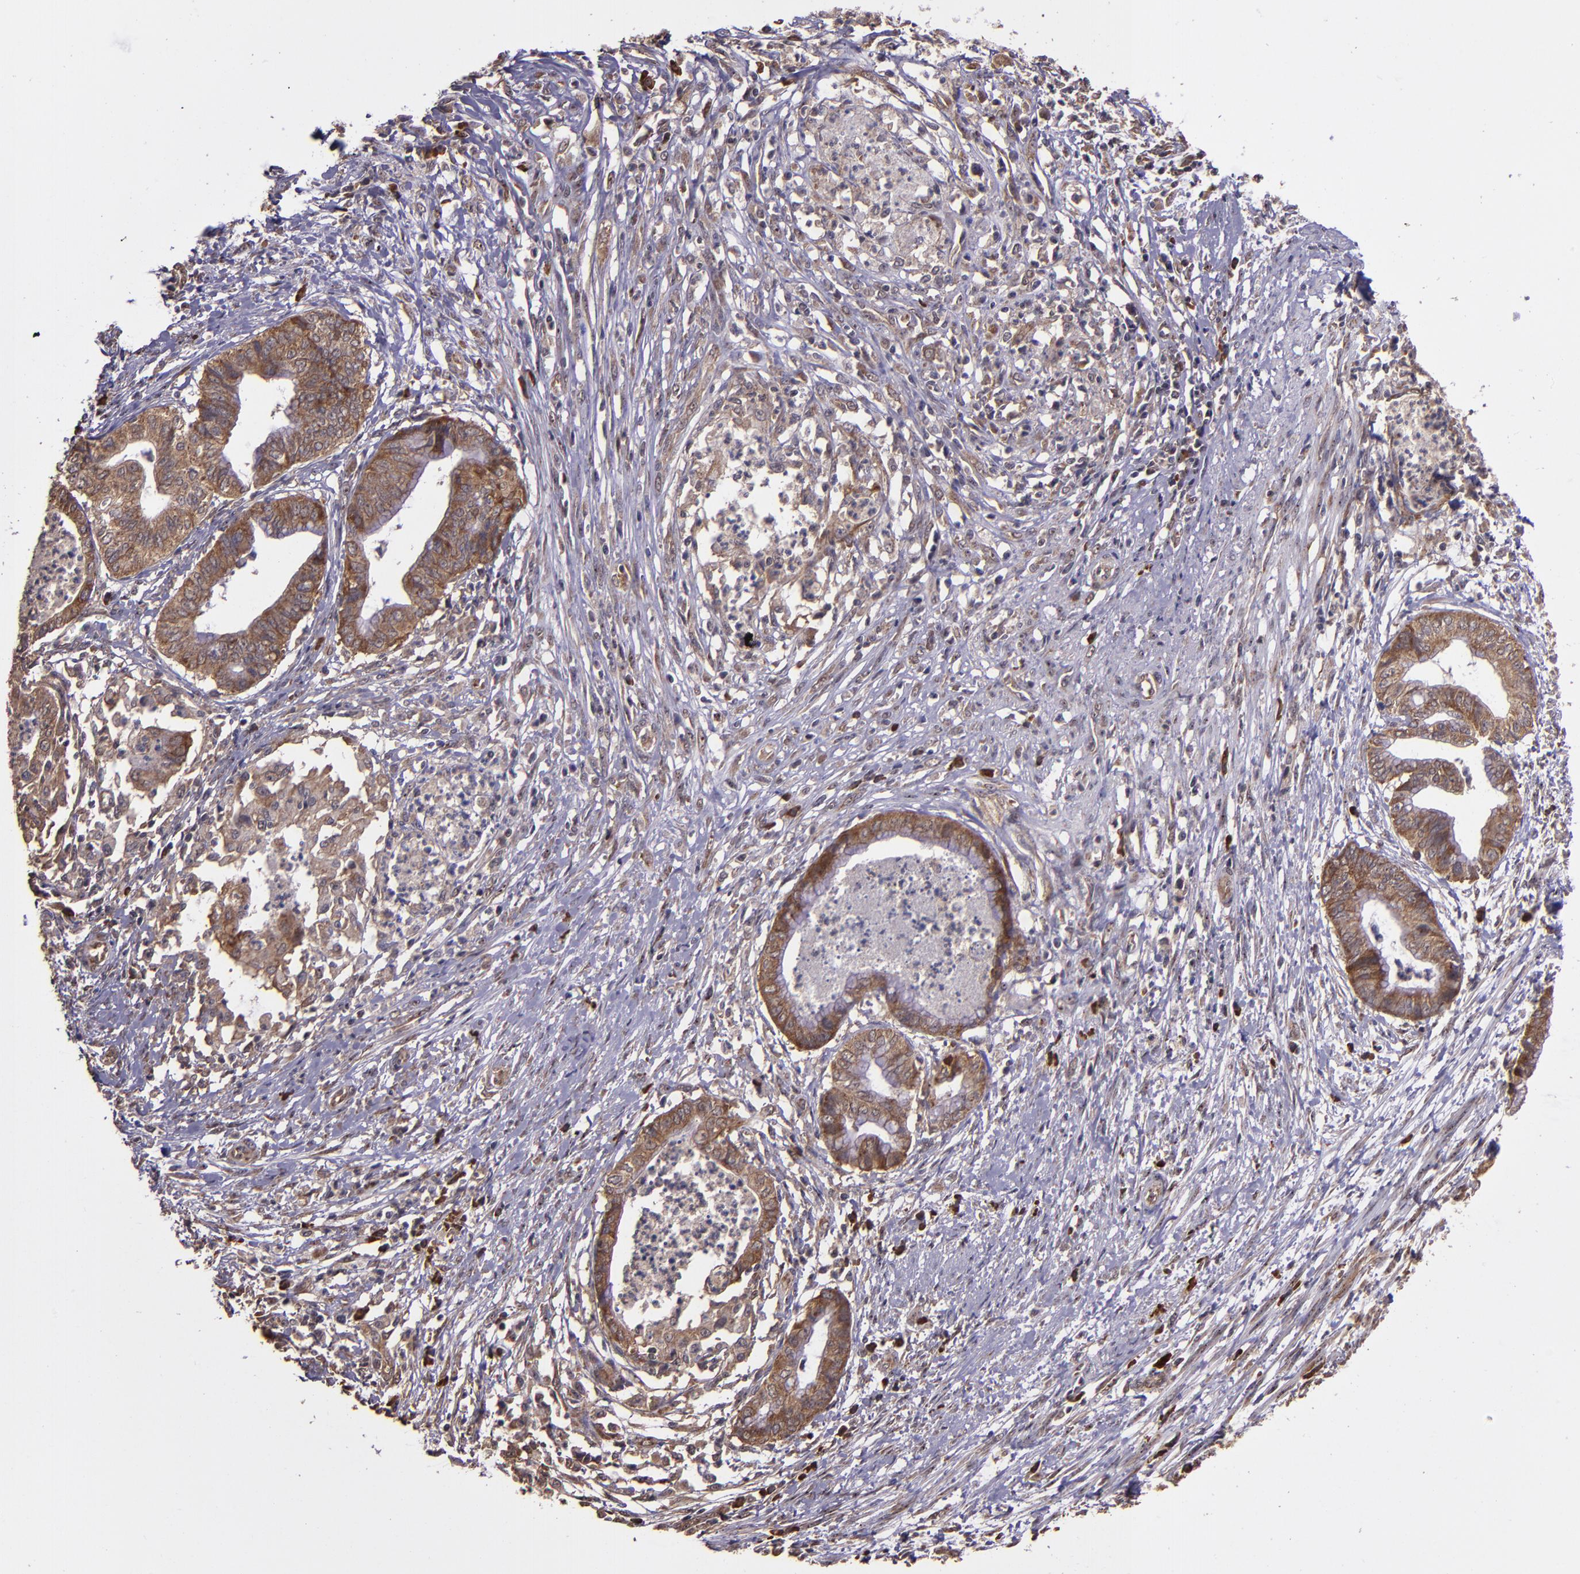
{"staining": {"intensity": "strong", "quantity": ">75%", "location": "cytoplasmic/membranous"}, "tissue": "endometrial cancer", "cell_type": "Tumor cells", "image_type": "cancer", "snomed": [{"axis": "morphology", "description": "Necrosis, NOS"}, {"axis": "morphology", "description": "Adenocarcinoma, NOS"}, {"axis": "topography", "description": "Endometrium"}], "caption": "This is an image of immunohistochemistry (IHC) staining of endometrial cancer (adenocarcinoma), which shows strong positivity in the cytoplasmic/membranous of tumor cells.", "gene": "USP51", "patient": {"sex": "female", "age": 79}}